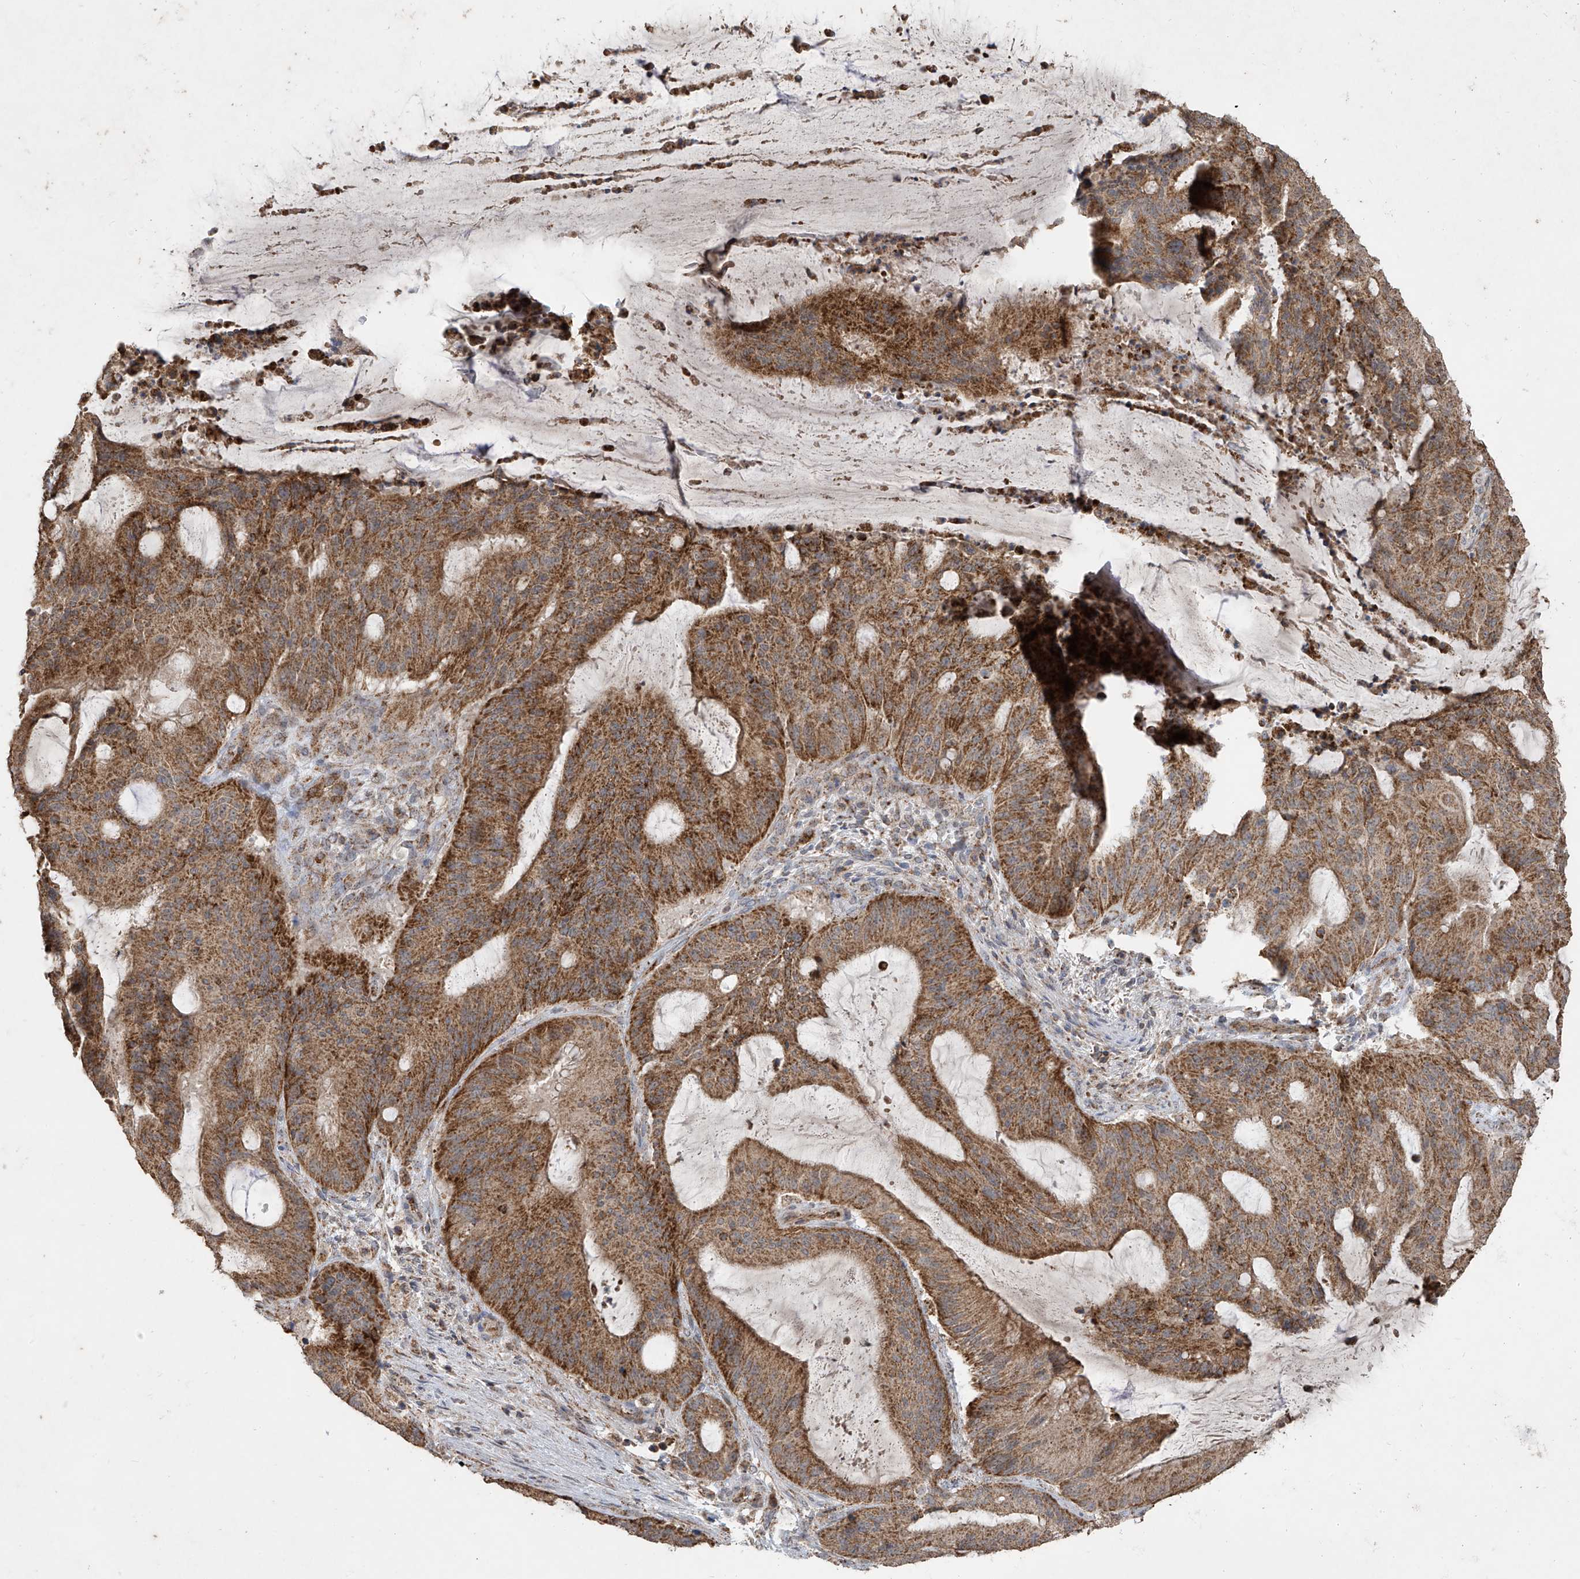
{"staining": {"intensity": "moderate", "quantity": ">75%", "location": "cytoplasmic/membranous"}, "tissue": "liver cancer", "cell_type": "Tumor cells", "image_type": "cancer", "snomed": [{"axis": "morphology", "description": "Normal tissue, NOS"}, {"axis": "morphology", "description": "Cholangiocarcinoma"}, {"axis": "topography", "description": "Liver"}, {"axis": "topography", "description": "Peripheral nerve tissue"}], "caption": "The histopathology image displays a brown stain indicating the presence of a protein in the cytoplasmic/membranous of tumor cells in liver cholangiocarcinoma.", "gene": "UQCC1", "patient": {"sex": "female", "age": 73}}